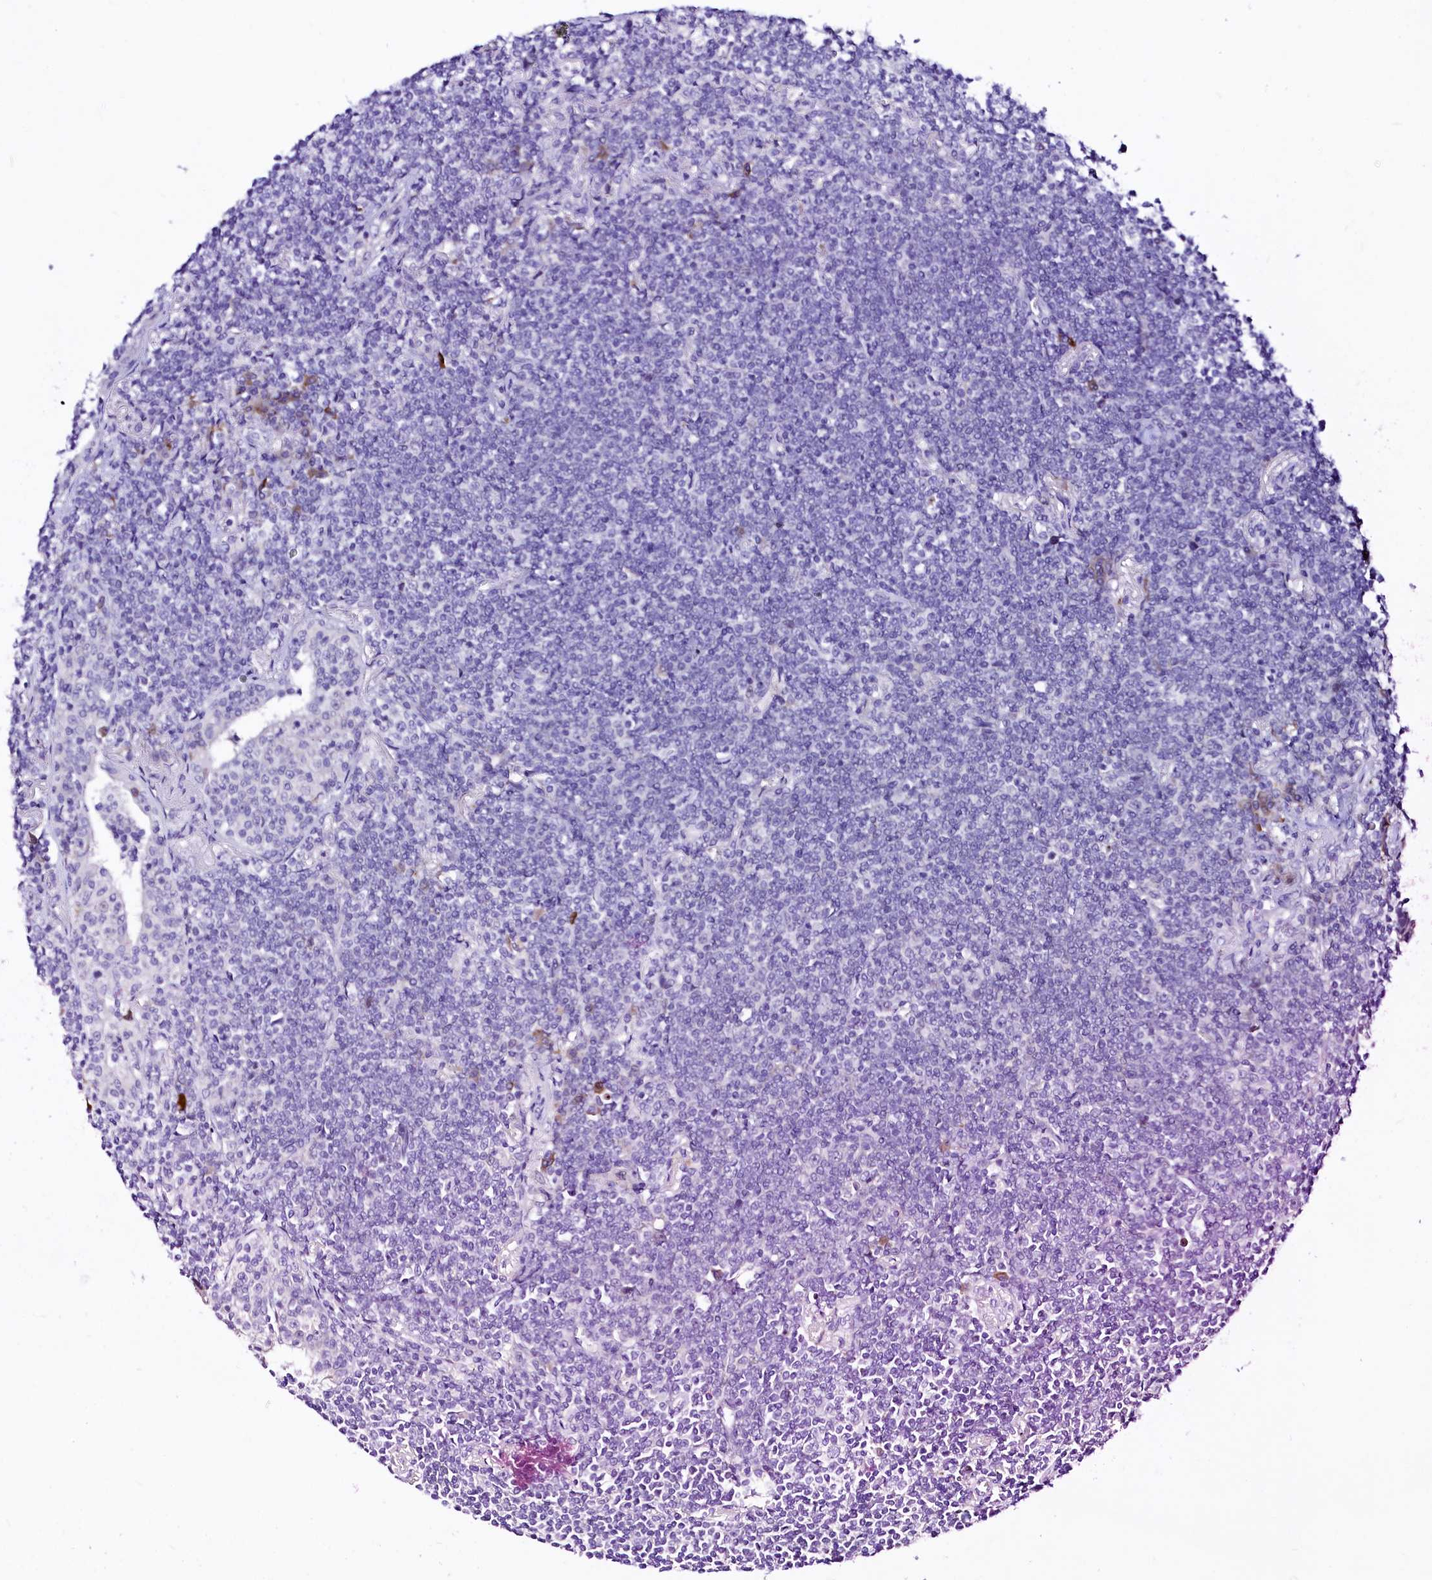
{"staining": {"intensity": "negative", "quantity": "none", "location": "none"}, "tissue": "lymphoma", "cell_type": "Tumor cells", "image_type": "cancer", "snomed": [{"axis": "morphology", "description": "Malignant lymphoma, non-Hodgkin's type, Low grade"}, {"axis": "topography", "description": "Lung"}], "caption": "Tumor cells show no significant protein staining in lymphoma. Brightfield microscopy of immunohistochemistry (IHC) stained with DAB (brown) and hematoxylin (blue), captured at high magnification.", "gene": "BTBD16", "patient": {"sex": "female", "age": 71}}